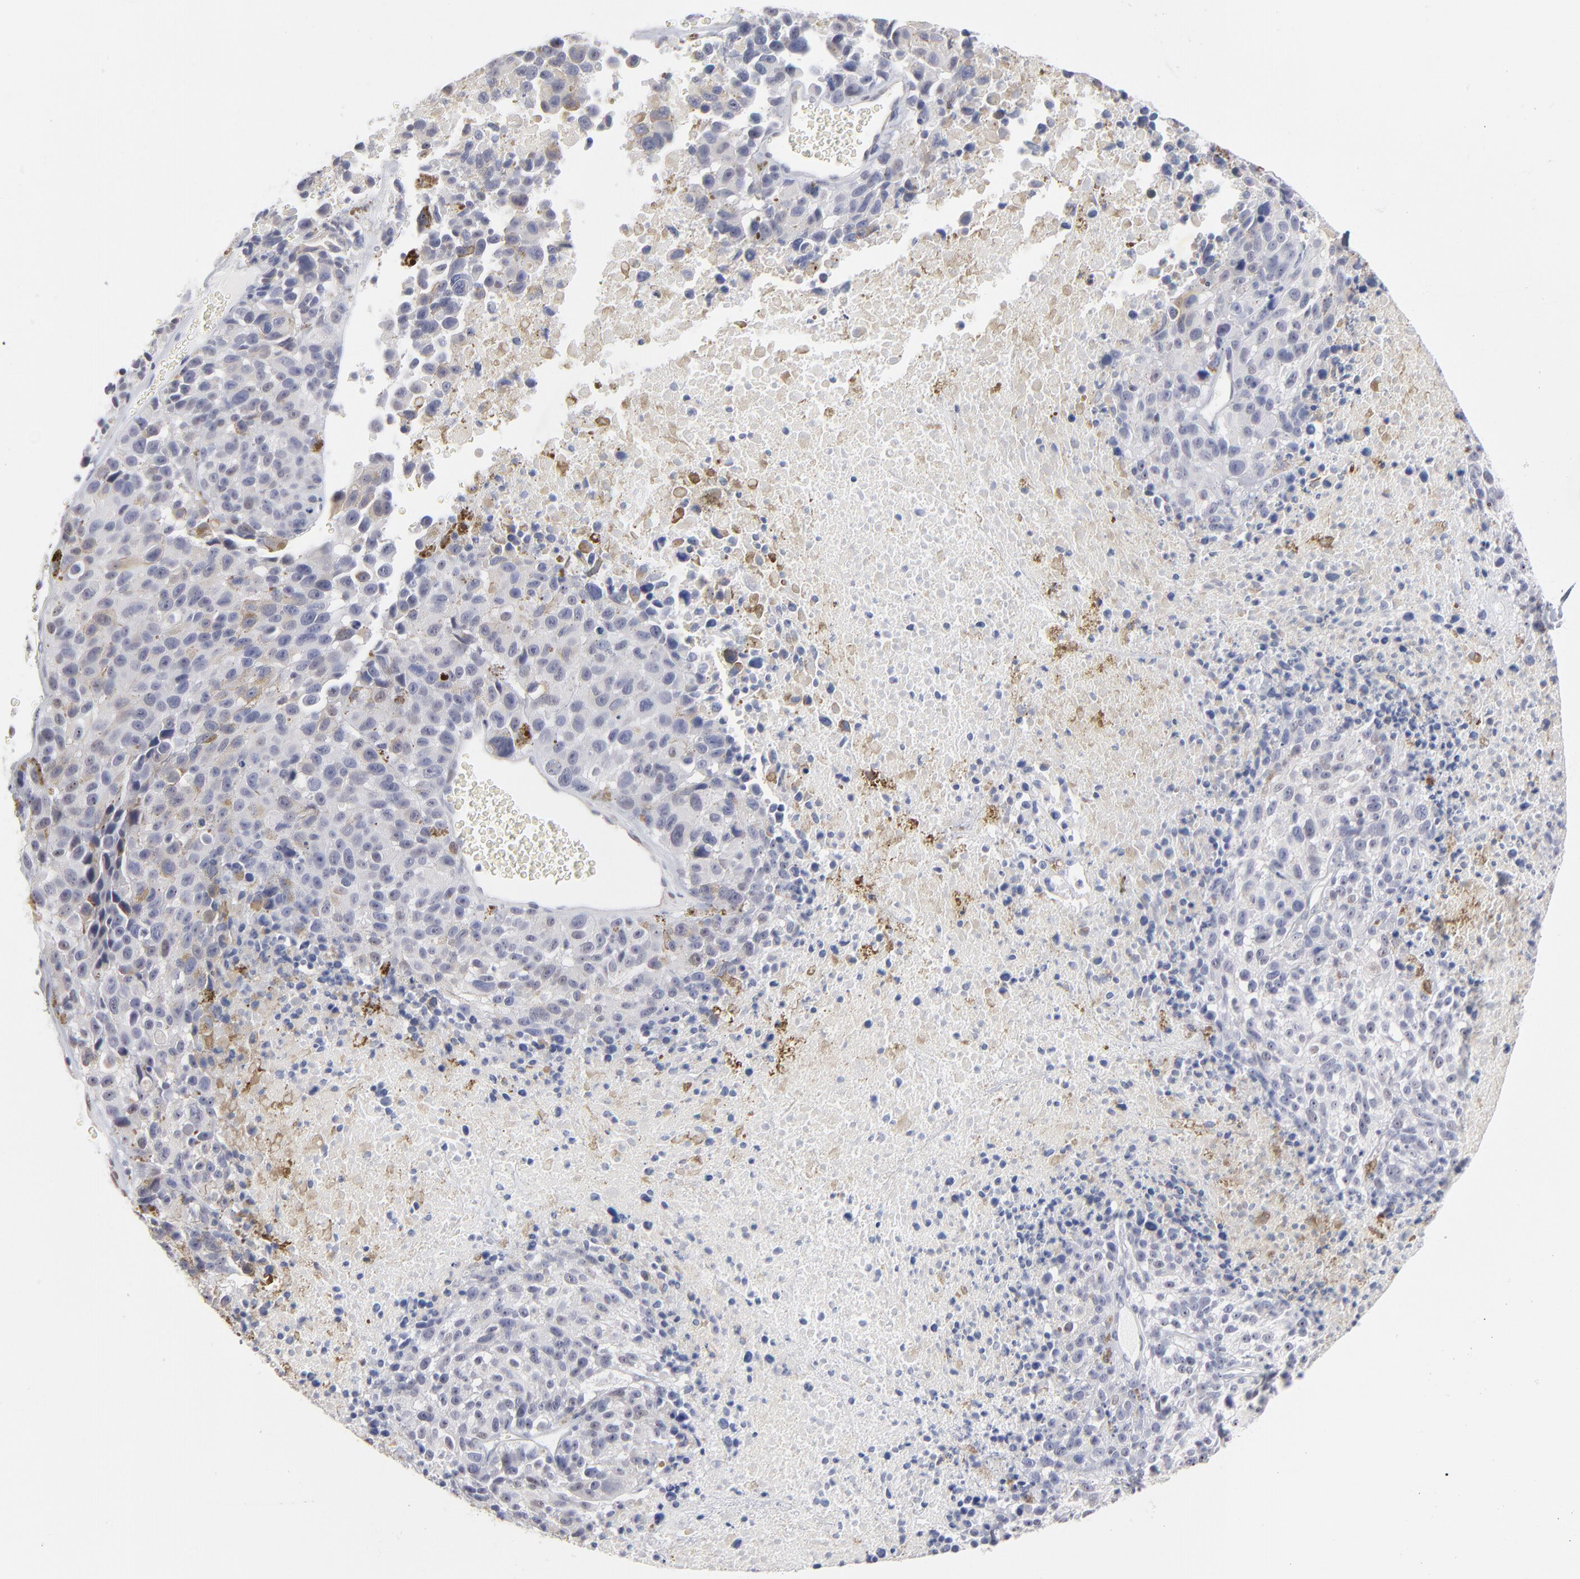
{"staining": {"intensity": "weak", "quantity": "<25%", "location": "cytoplasmic/membranous,nuclear"}, "tissue": "melanoma", "cell_type": "Tumor cells", "image_type": "cancer", "snomed": [{"axis": "morphology", "description": "Malignant melanoma, Metastatic site"}, {"axis": "topography", "description": "Cerebral cortex"}], "caption": "A micrograph of human malignant melanoma (metastatic site) is negative for staining in tumor cells. Brightfield microscopy of immunohistochemistry stained with DAB (brown) and hematoxylin (blue), captured at high magnification.", "gene": "RBM3", "patient": {"sex": "female", "age": 52}}